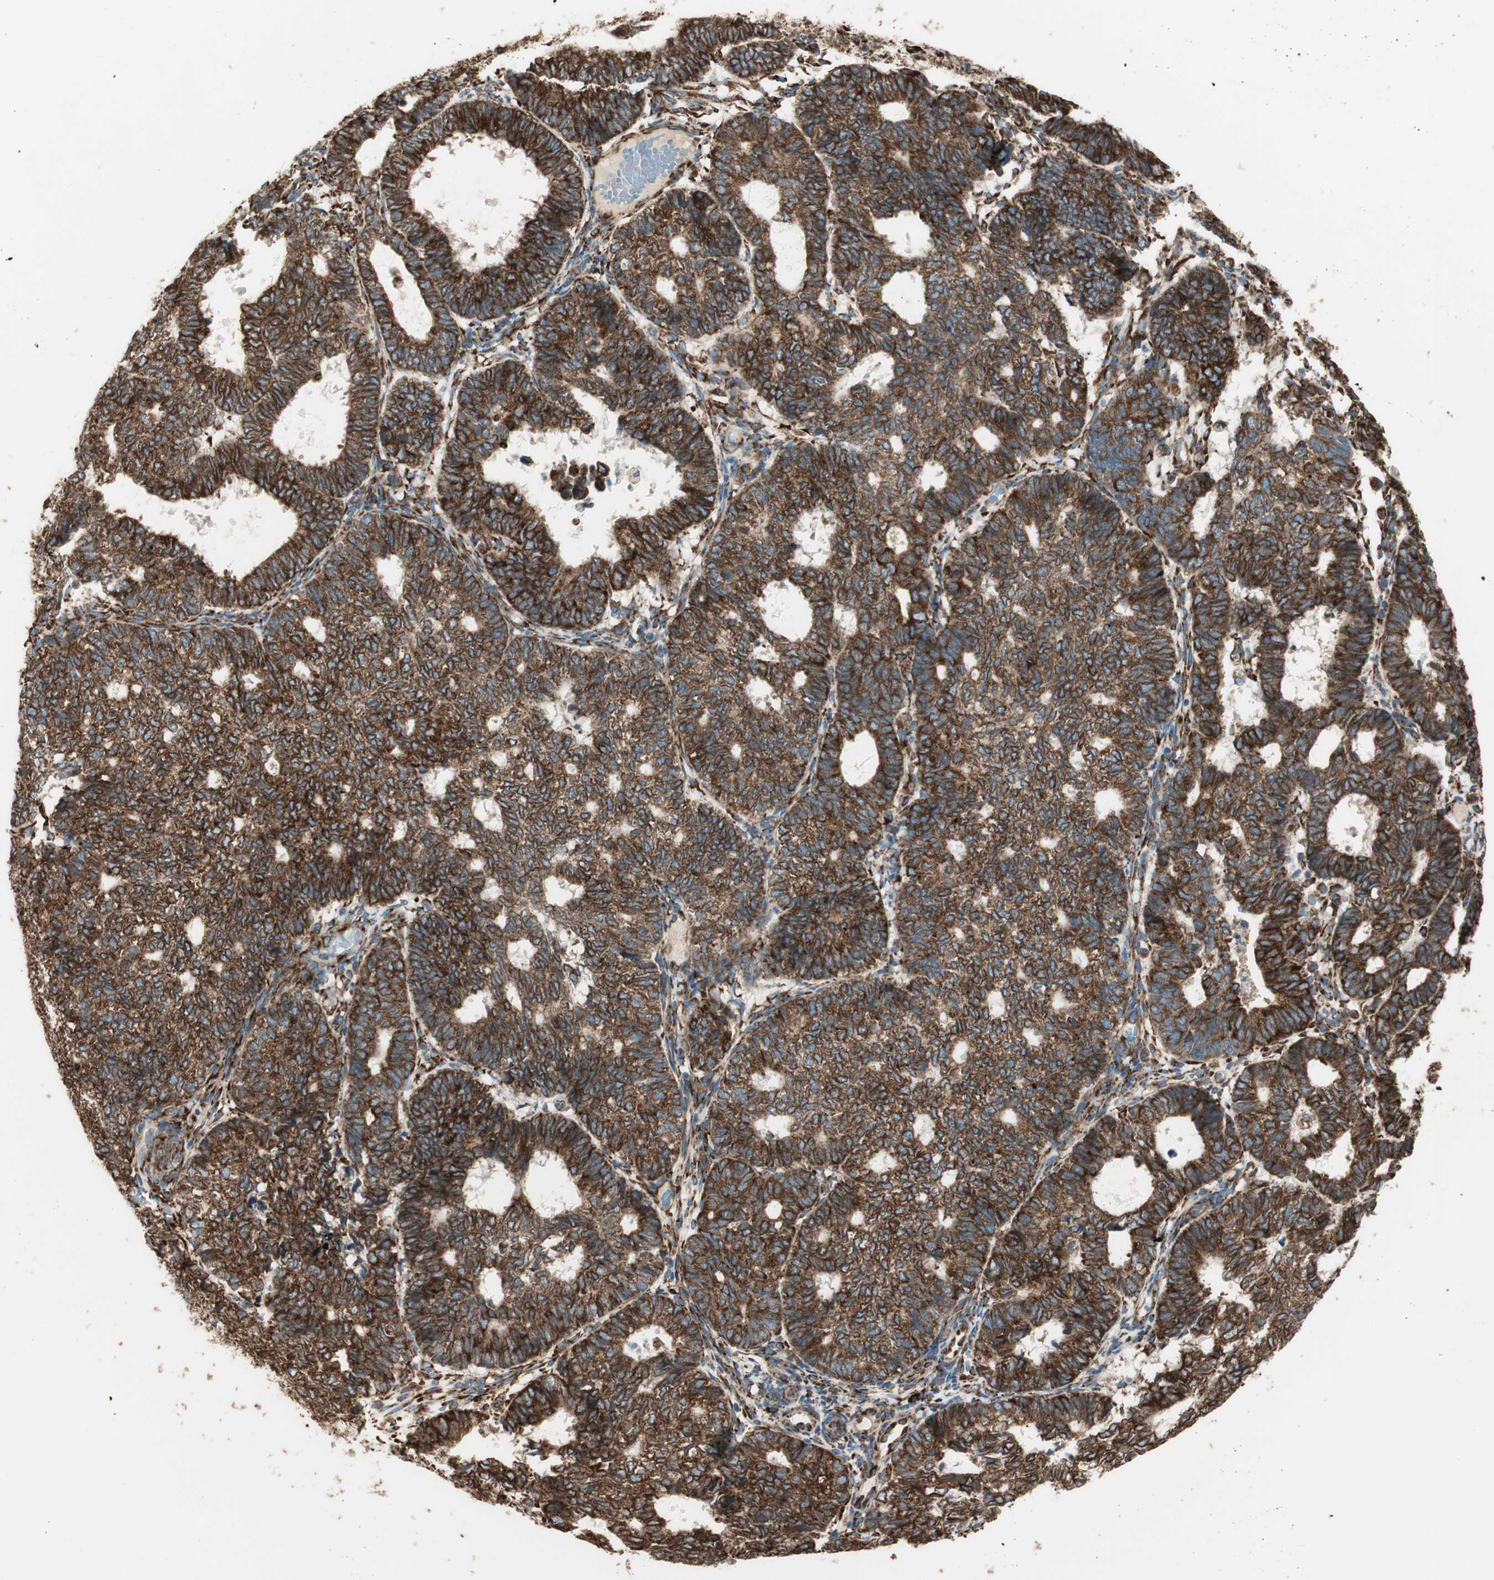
{"staining": {"intensity": "strong", "quantity": ">75%", "location": "cytoplasmic/membranous"}, "tissue": "endometrial cancer", "cell_type": "Tumor cells", "image_type": "cancer", "snomed": [{"axis": "morphology", "description": "Adenocarcinoma, NOS"}, {"axis": "topography", "description": "Uterus"}], "caption": "A high amount of strong cytoplasmic/membranous staining is appreciated in approximately >75% of tumor cells in endometrial cancer (adenocarcinoma) tissue.", "gene": "RRBP1", "patient": {"sex": "female", "age": 60}}